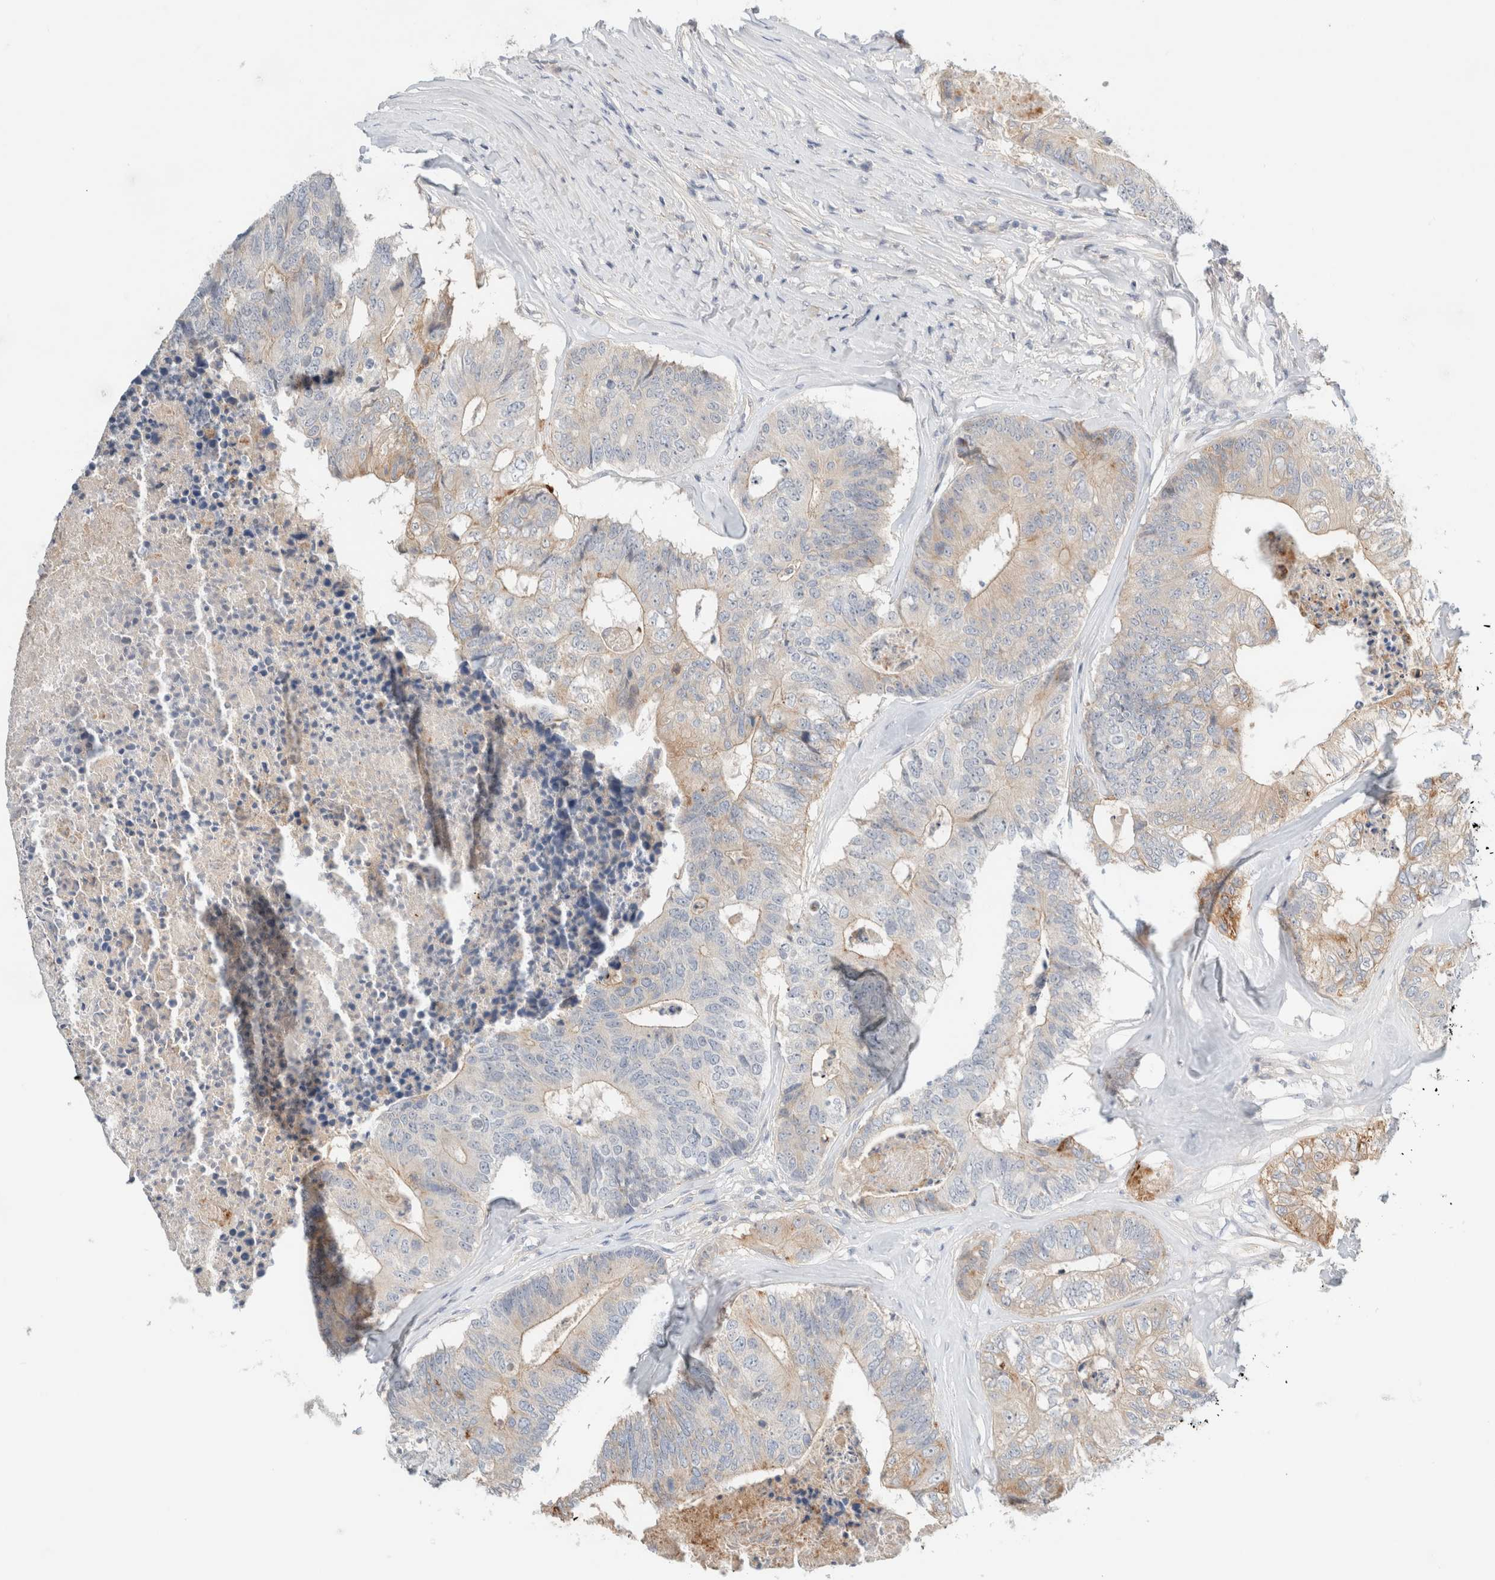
{"staining": {"intensity": "weak", "quantity": "25%-75%", "location": "cytoplasmic/membranous"}, "tissue": "colorectal cancer", "cell_type": "Tumor cells", "image_type": "cancer", "snomed": [{"axis": "morphology", "description": "Adenocarcinoma, NOS"}, {"axis": "topography", "description": "Colon"}], "caption": "The image shows staining of colorectal adenocarcinoma, revealing weak cytoplasmic/membranous protein positivity (brown color) within tumor cells. The staining was performed using DAB (3,3'-diaminobenzidine), with brown indicating positive protein expression. Nuclei are stained blue with hematoxylin.", "gene": "SDR16C5", "patient": {"sex": "female", "age": 67}}